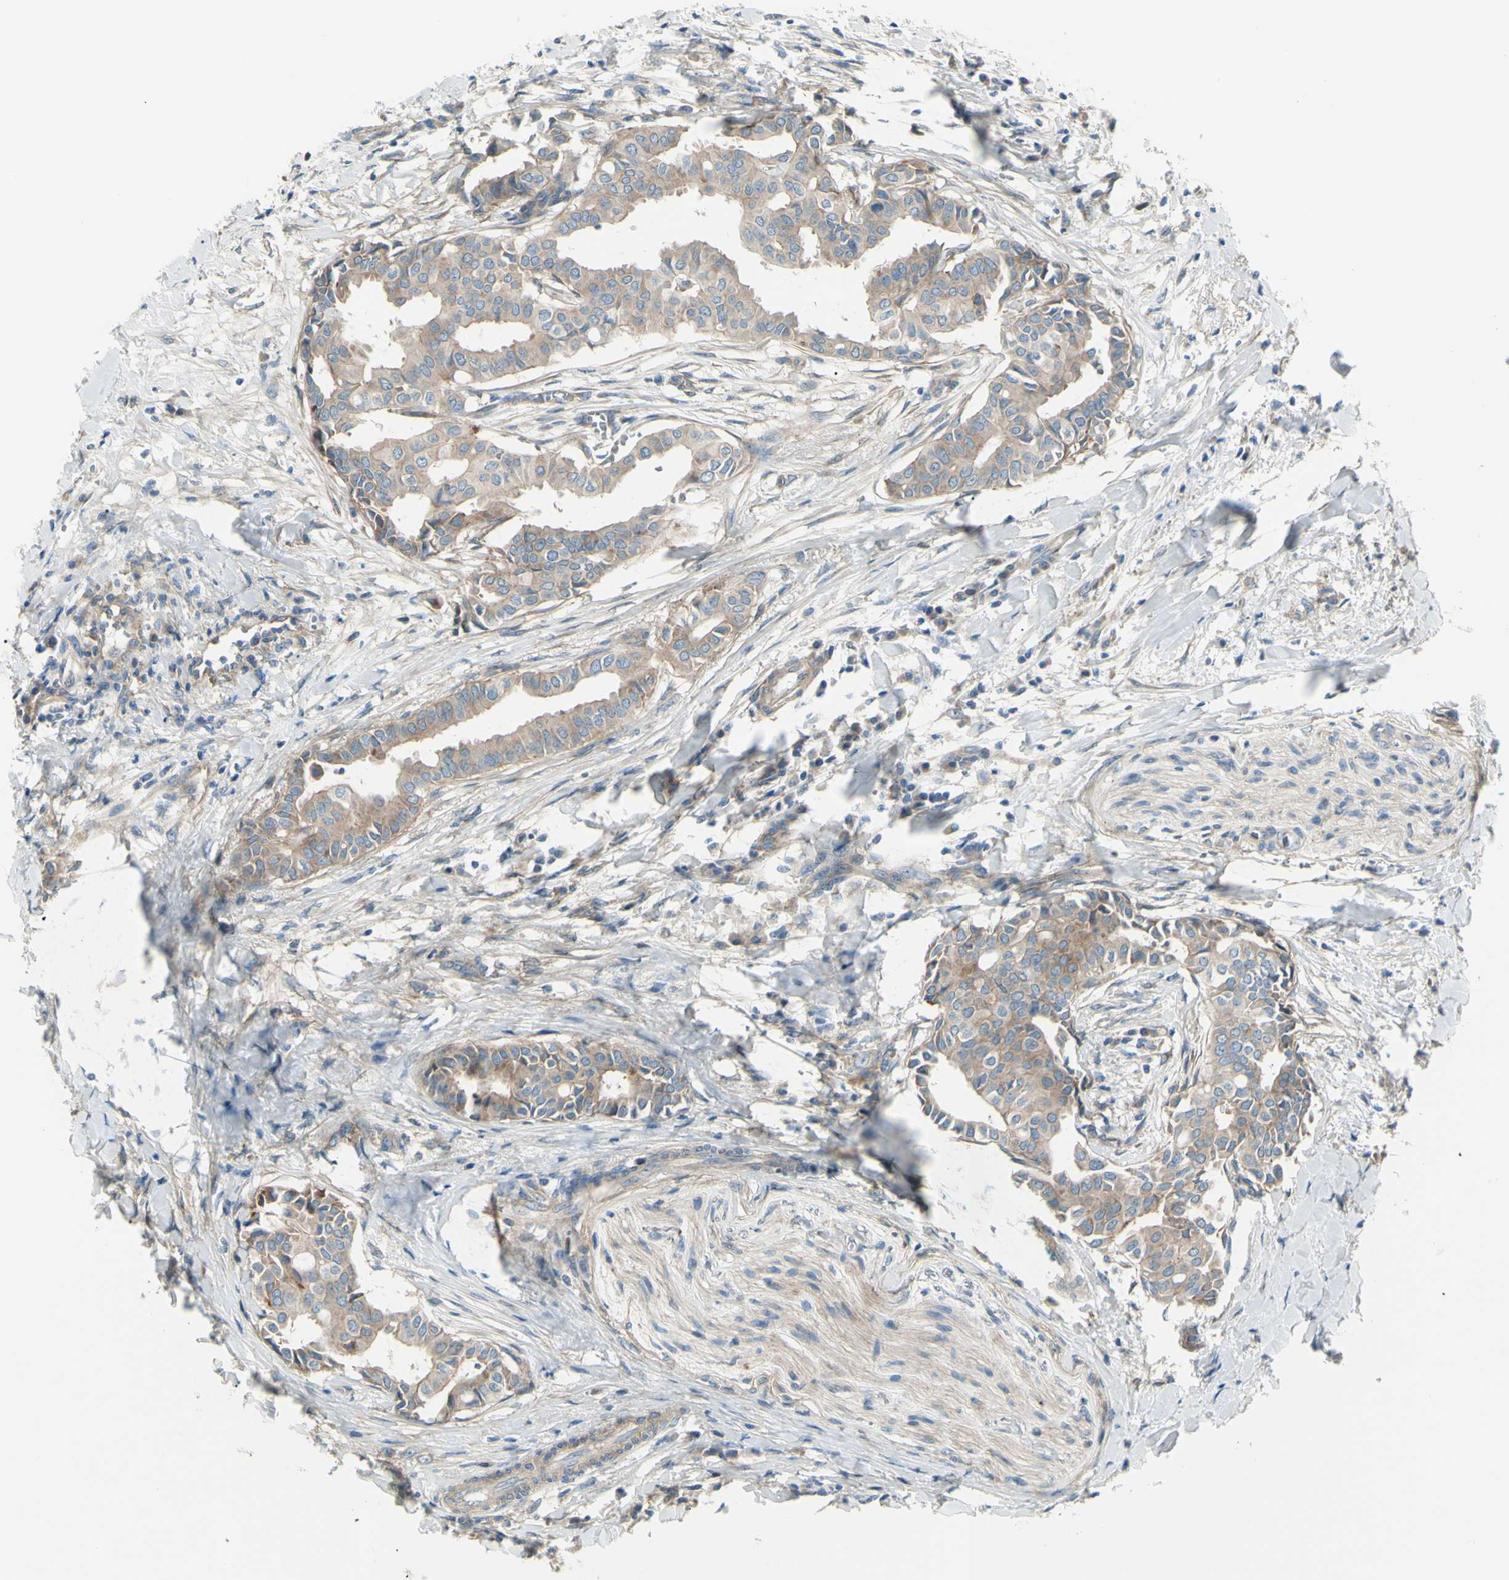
{"staining": {"intensity": "weak", "quantity": ">75%", "location": "cytoplasmic/membranous"}, "tissue": "head and neck cancer", "cell_type": "Tumor cells", "image_type": "cancer", "snomed": [{"axis": "morphology", "description": "Adenocarcinoma, NOS"}, {"axis": "topography", "description": "Salivary gland"}, {"axis": "topography", "description": "Head-Neck"}], "caption": "Protein expression analysis of head and neck cancer (adenocarcinoma) reveals weak cytoplasmic/membranous positivity in approximately >75% of tumor cells. (IHC, brightfield microscopy, high magnification).", "gene": "PCDHGA2", "patient": {"sex": "female", "age": 59}}